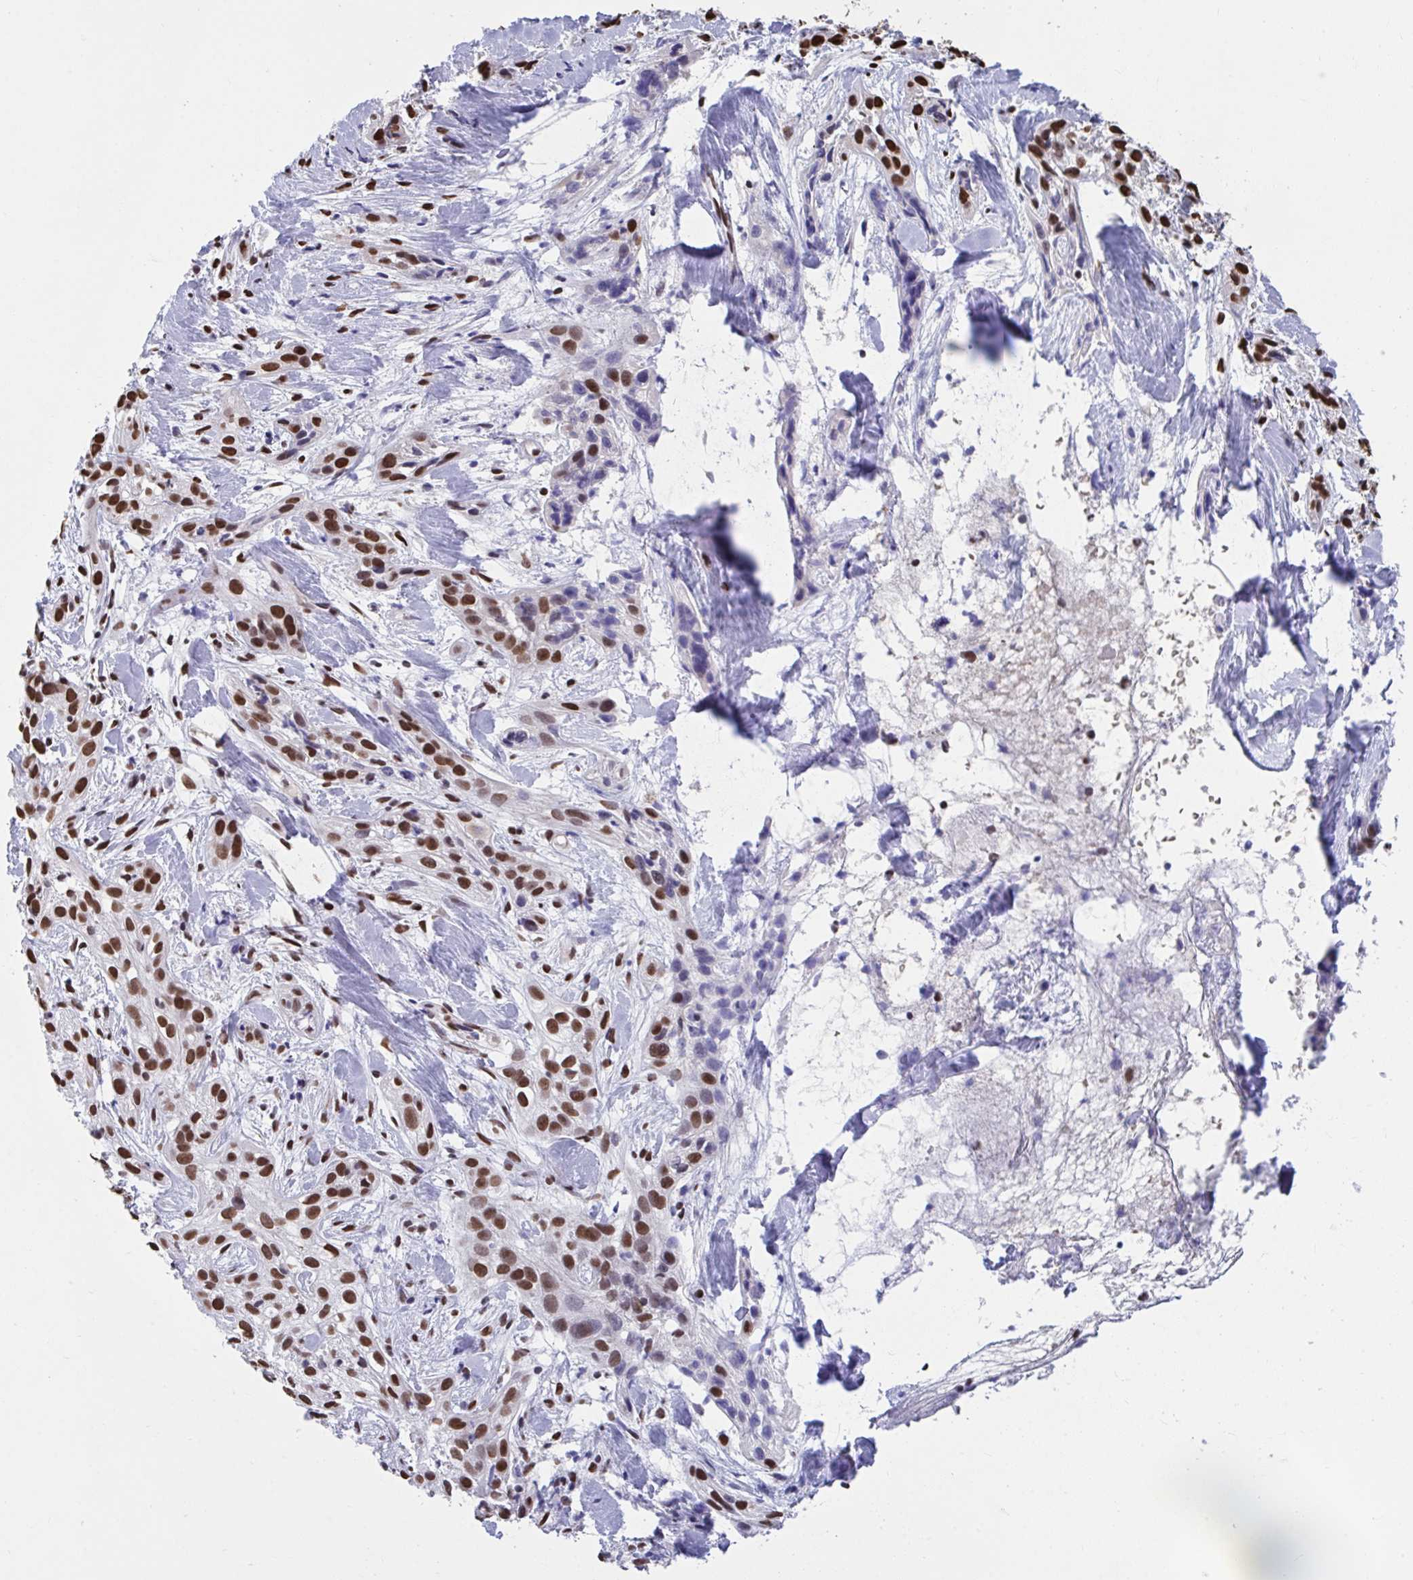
{"staining": {"intensity": "strong", "quantity": ">75%", "location": "nuclear"}, "tissue": "skin cancer", "cell_type": "Tumor cells", "image_type": "cancer", "snomed": [{"axis": "morphology", "description": "Squamous cell carcinoma, NOS"}, {"axis": "topography", "description": "Skin"}], "caption": "Protein expression analysis of skin cancer (squamous cell carcinoma) exhibits strong nuclear expression in about >75% of tumor cells.", "gene": "HNRNPDL", "patient": {"sex": "male", "age": 82}}